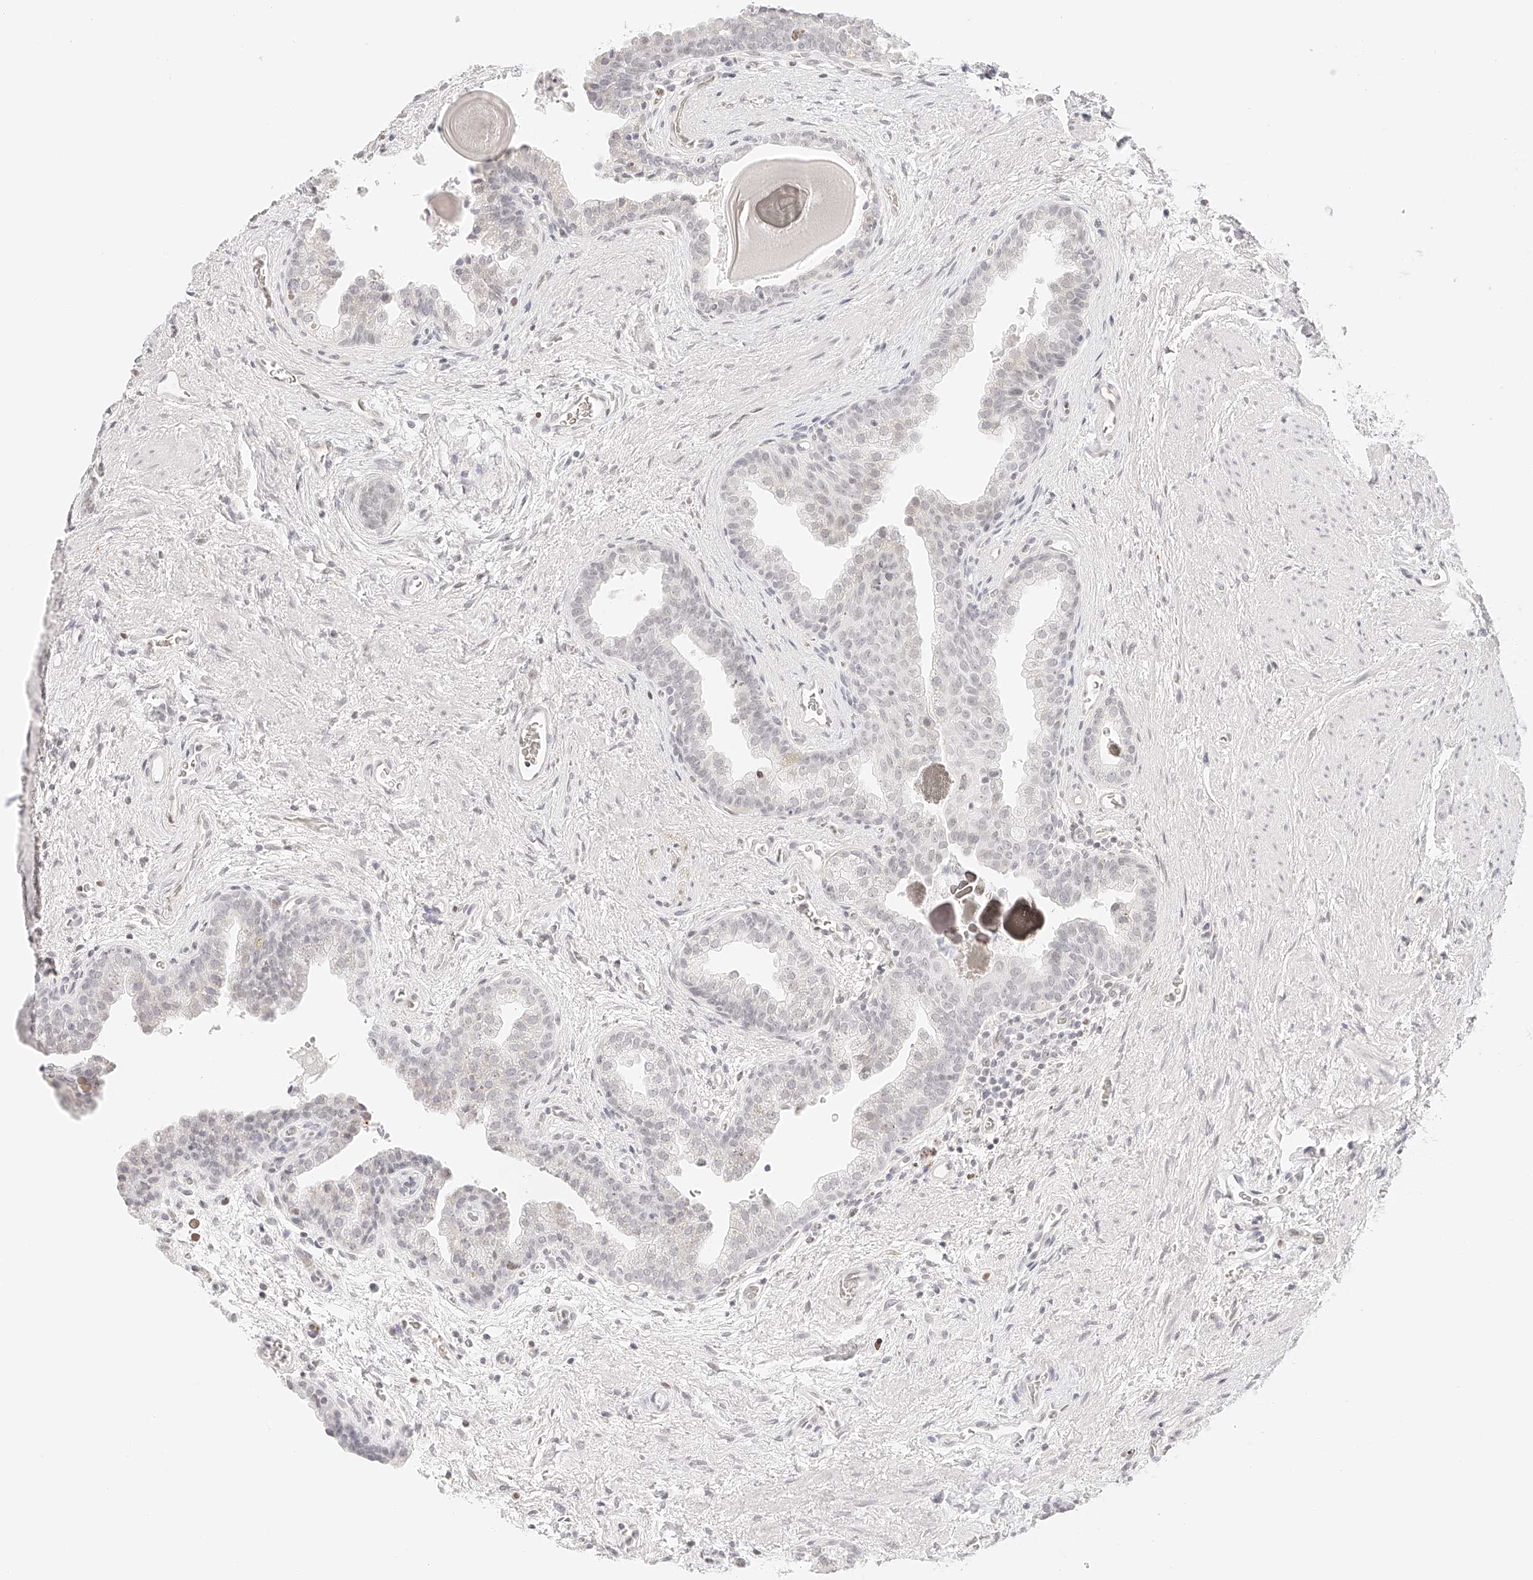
{"staining": {"intensity": "negative", "quantity": "none", "location": "none"}, "tissue": "prostate", "cell_type": "Glandular cells", "image_type": "normal", "snomed": [{"axis": "morphology", "description": "Normal tissue, NOS"}, {"axis": "topography", "description": "Prostate"}], "caption": "A micrograph of human prostate is negative for staining in glandular cells.", "gene": "ZFP69", "patient": {"sex": "male", "age": 48}}